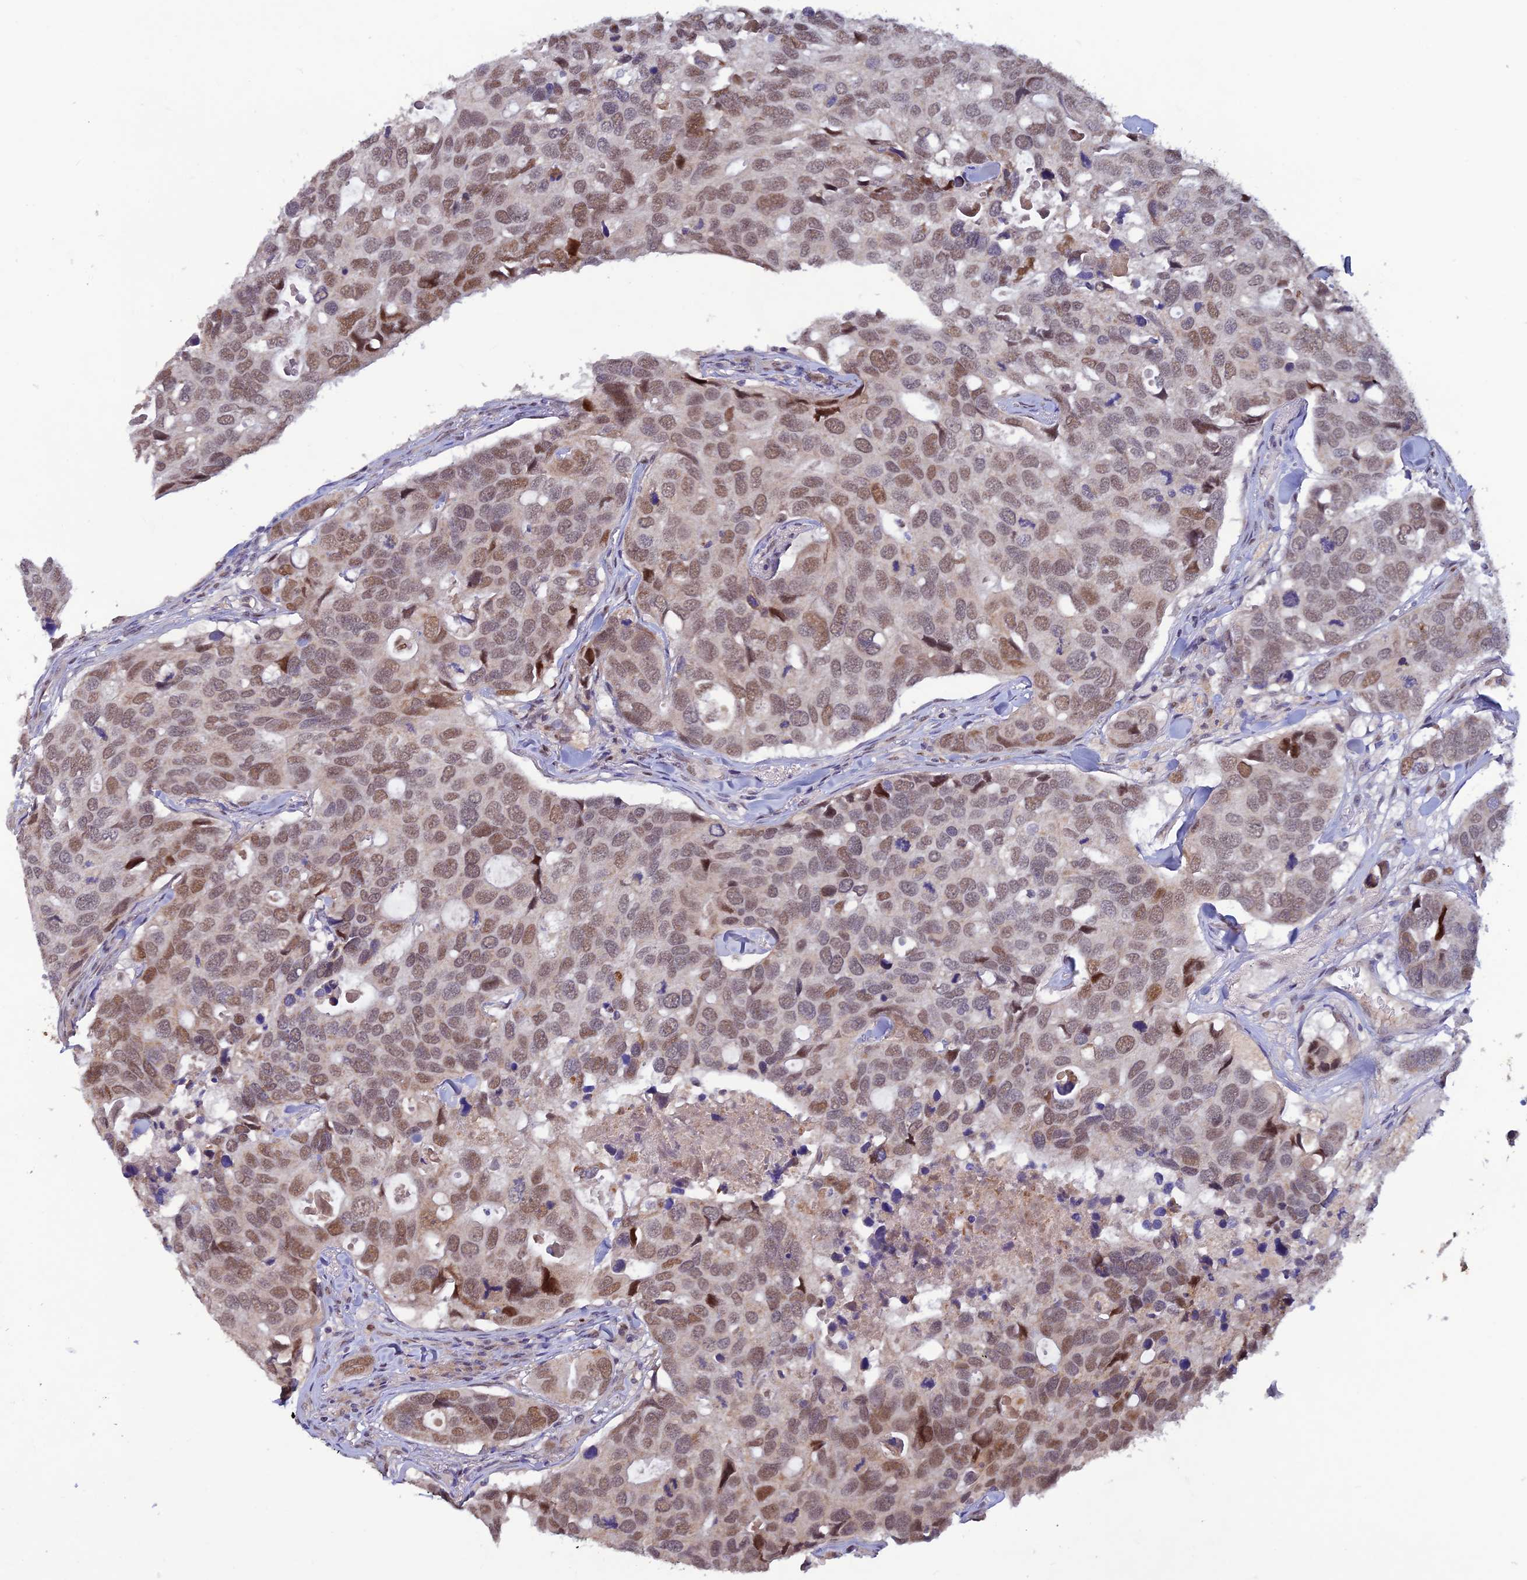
{"staining": {"intensity": "moderate", "quantity": ">75%", "location": "nuclear"}, "tissue": "breast cancer", "cell_type": "Tumor cells", "image_type": "cancer", "snomed": [{"axis": "morphology", "description": "Duct carcinoma"}, {"axis": "topography", "description": "Breast"}], "caption": "Immunohistochemical staining of human breast intraductal carcinoma displays medium levels of moderate nuclear expression in approximately >75% of tumor cells. Using DAB (3,3'-diaminobenzidine) (brown) and hematoxylin (blue) stains, captured at high magnification using brightfield microscopy.", "gene": "FASTKD5", "patient": {"sex": "female", "age": 83}}